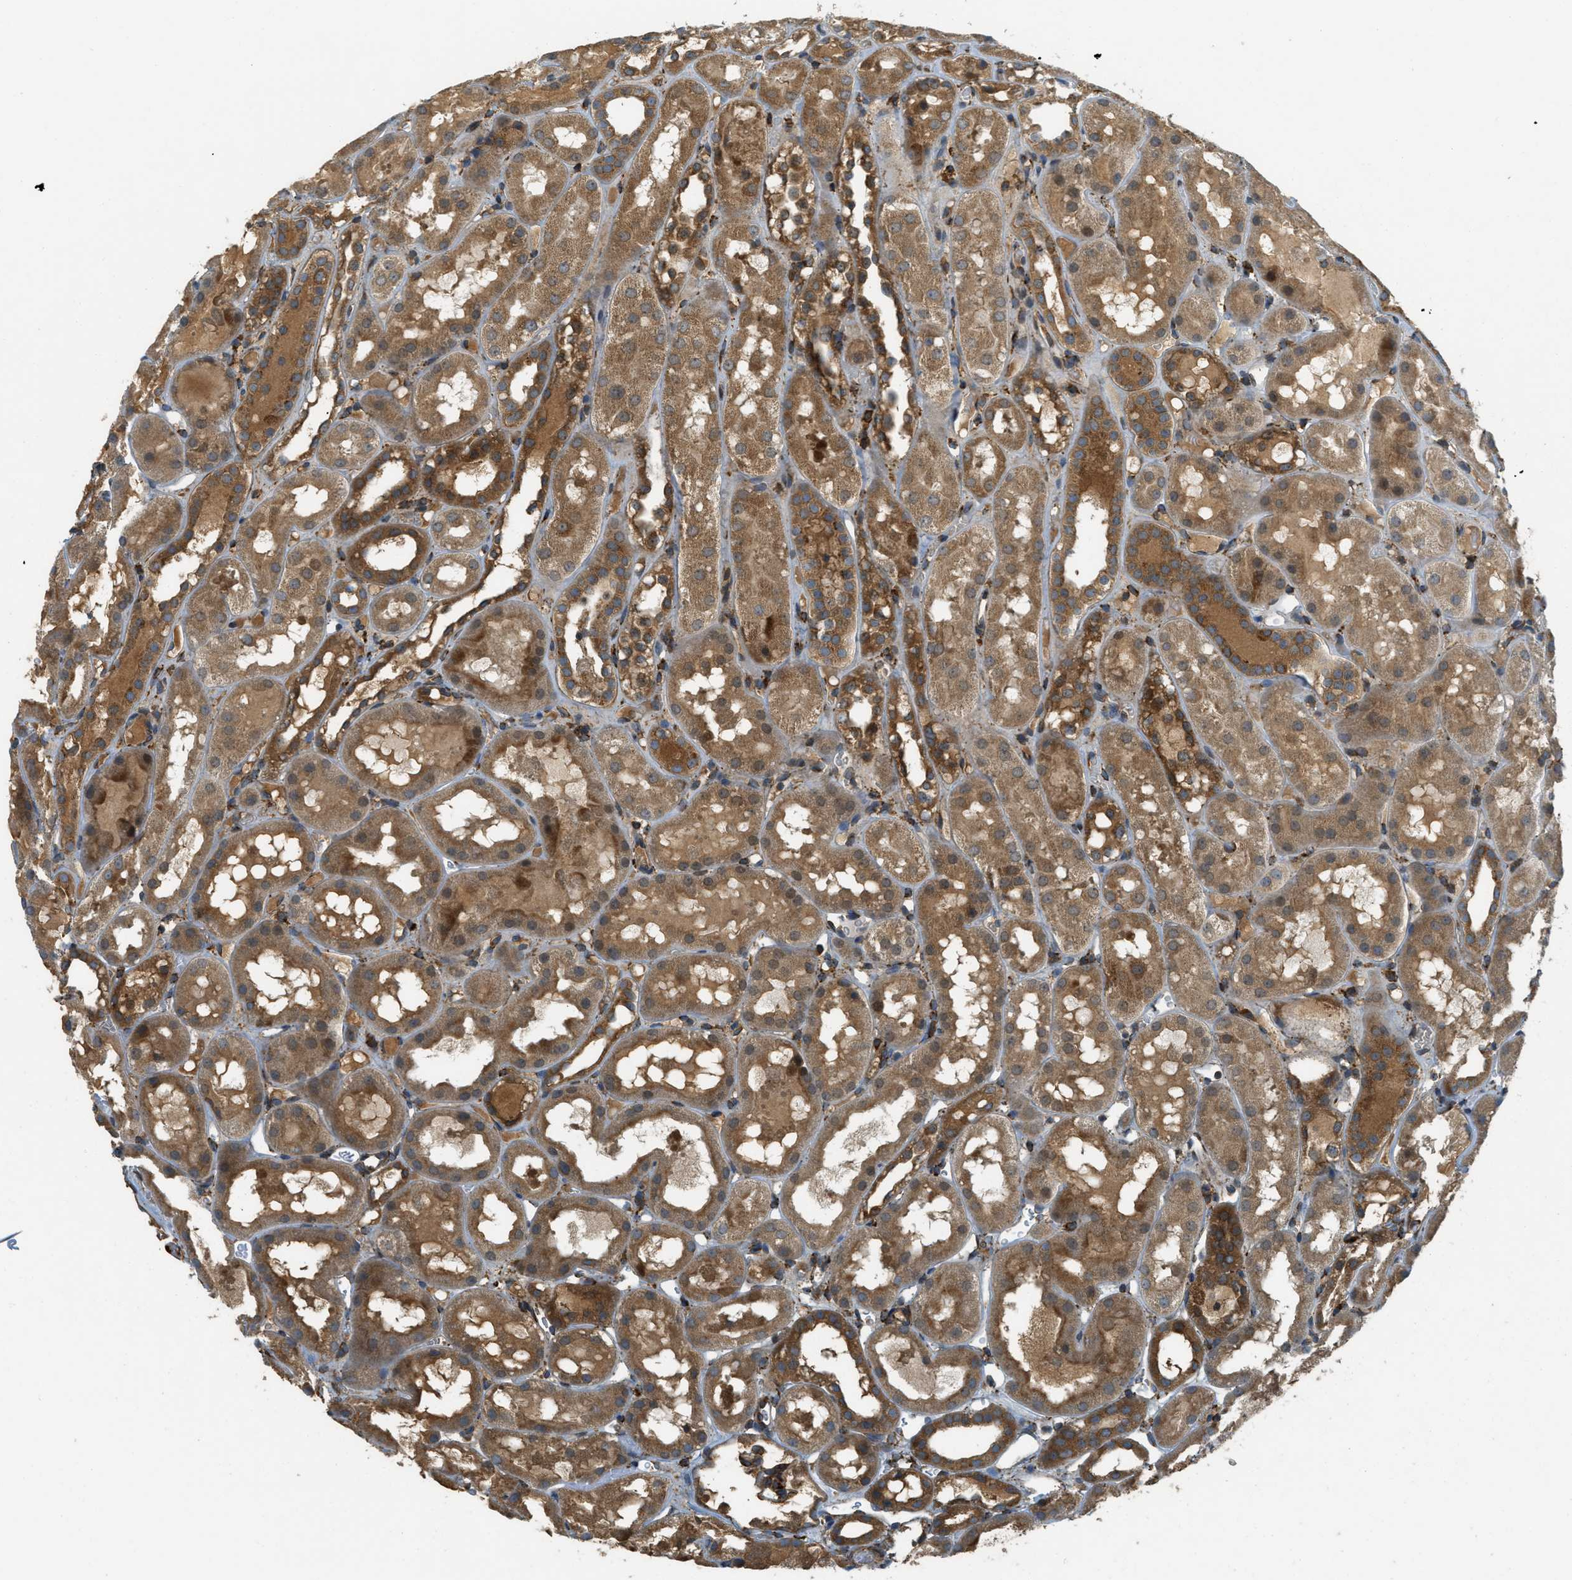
{"staining": {"intensity": "strong", "quantity": "<25%", "location": "cytoplasmic/membranous"}, "tissue": "kidney", "cell_type": "Cells in glomeruli", "image_type": "normal", "snomed": [{"axis": "morphology", "description": "Normal tissue, NOS"}, {"axis": "topography", "description": "Kidney"}, {"axis": "topography", "description": "Urinary bladder"}], "caption": "An immunohistochemistry micrograph of unremarkable tissue is shown. Protein staining in brown labels strong cytoplasmic/membranous positivity in kidney within cells in glomeruli. (Stains: DAB in brown, nuclei in blue, Microscopy: brightfield microscopy at high magnification).", "gene": "PCDH18", "patient": {"sex": "male", "age": 16}}